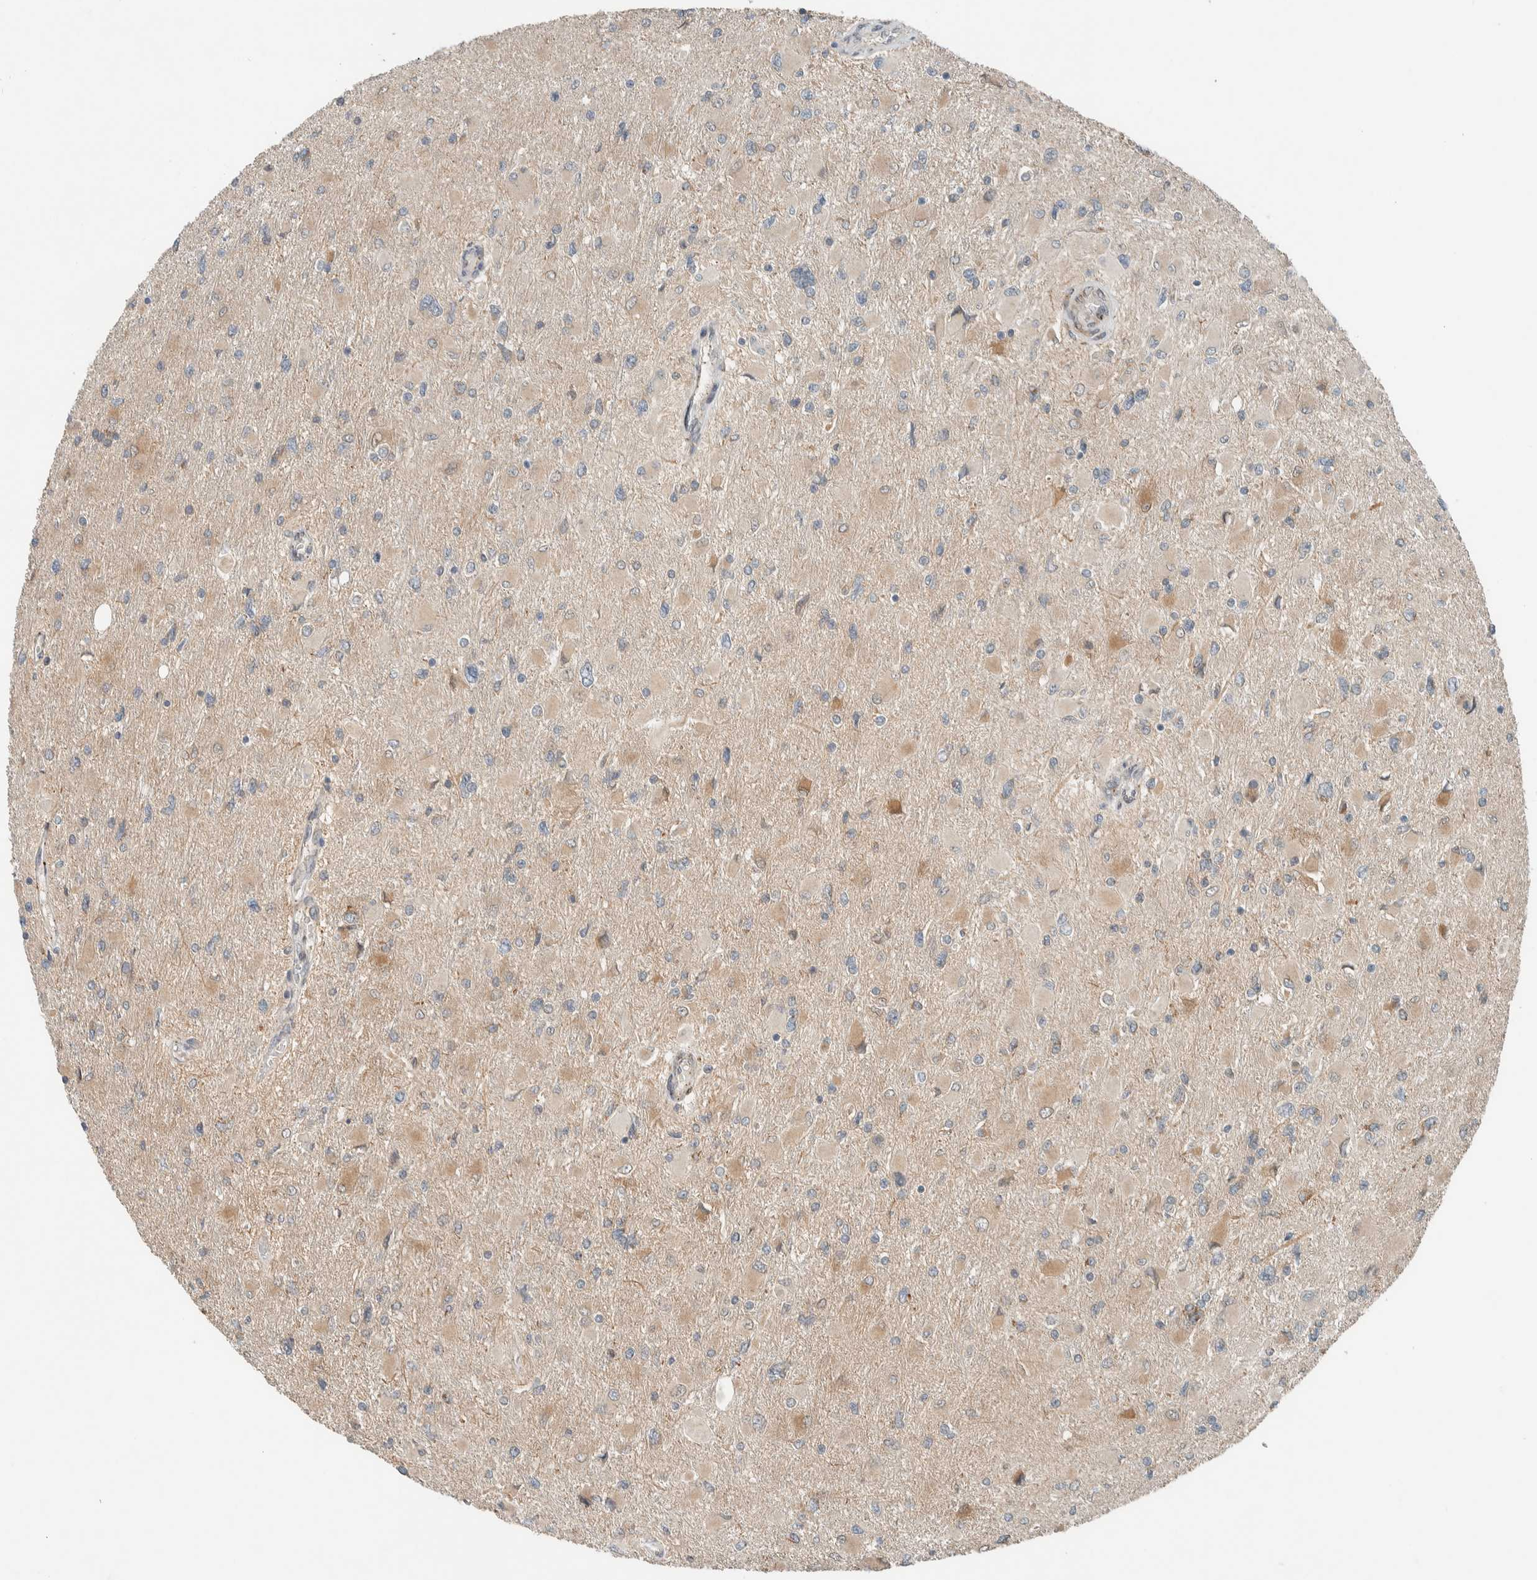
{"staining": {"intensity": "weak", "quantity": "25%-75%", "location": "cytoplasmic/membranous"}, "tissue": "glioma", "cell_type": "Tumor cells", "image_type": "cancer", "snomed": [{"axis": "morphology", "description": "Glioma, malignant, High grade"}, {"axis": "topography", "description": "Cerebral cortex"}], "caption": "About 25%-75% of tumor cells in glioma reveal weak cytoplasmic/membranous protein positivity as visualized by brown immunohistochemical staining.", "gene": "CTBP2", "patient": {"sex": "female", "age": 36}}